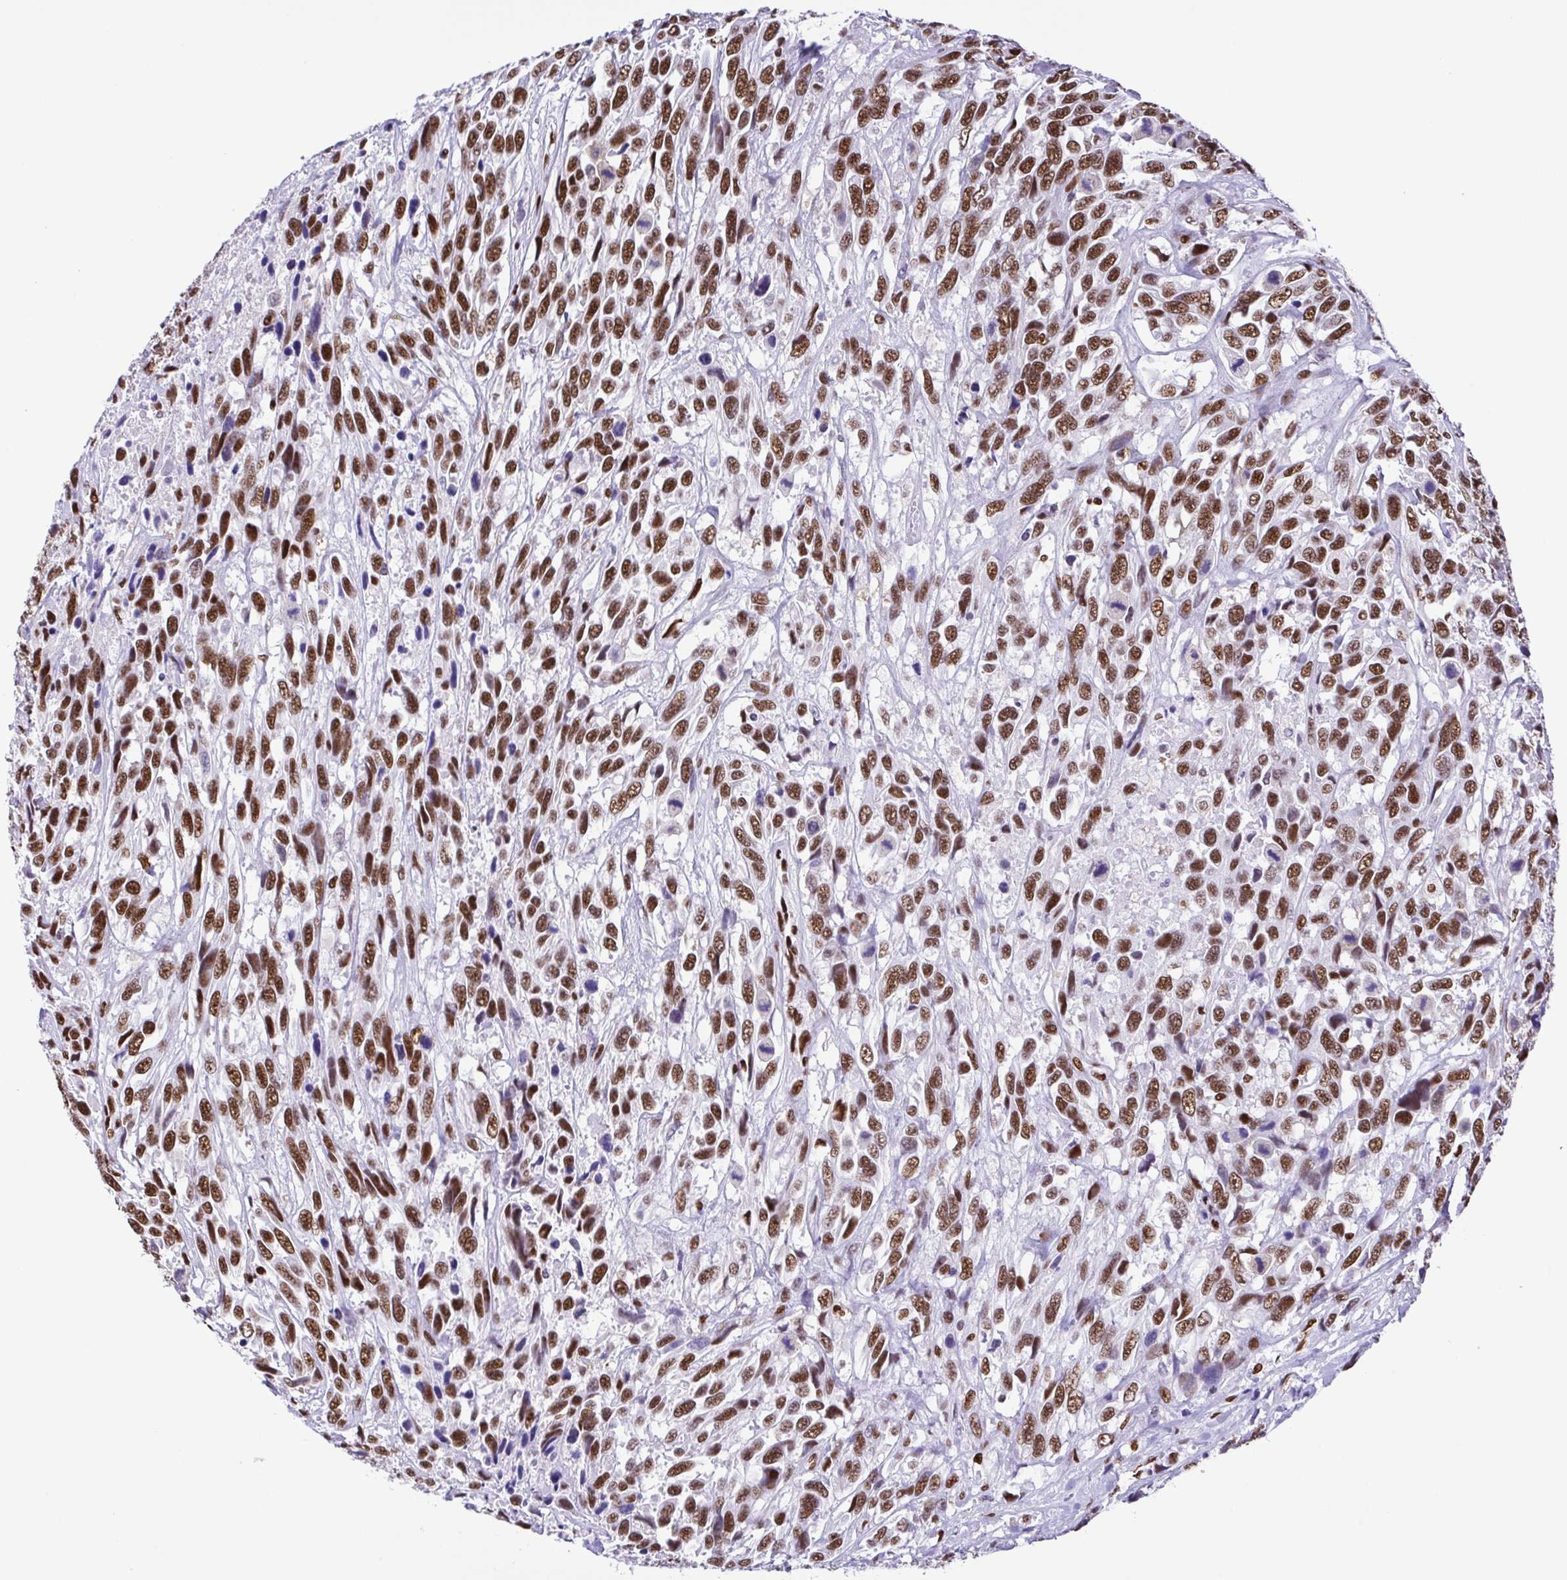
{"staining": {"intensity": "moderate", "quantity": ">75%", "location": "nuclear"}, "tissue": "urothelial cancer", "cell_type": "Tumor cells", "image_type": "cancer", "snomed": [{"axis": "morphology", "description": "Urothelial carcinoma, High grade"}, {"axis": "topography", "description": "Urinary bladder"}], "caption": "Urothelial cancer stained with immunohistochemistry (IHC) reveals moderate nuclear expression in approximately >75% of tumor cells.", "gene": "TRIM28", "patient": {"sex": "female", "age": 70}}